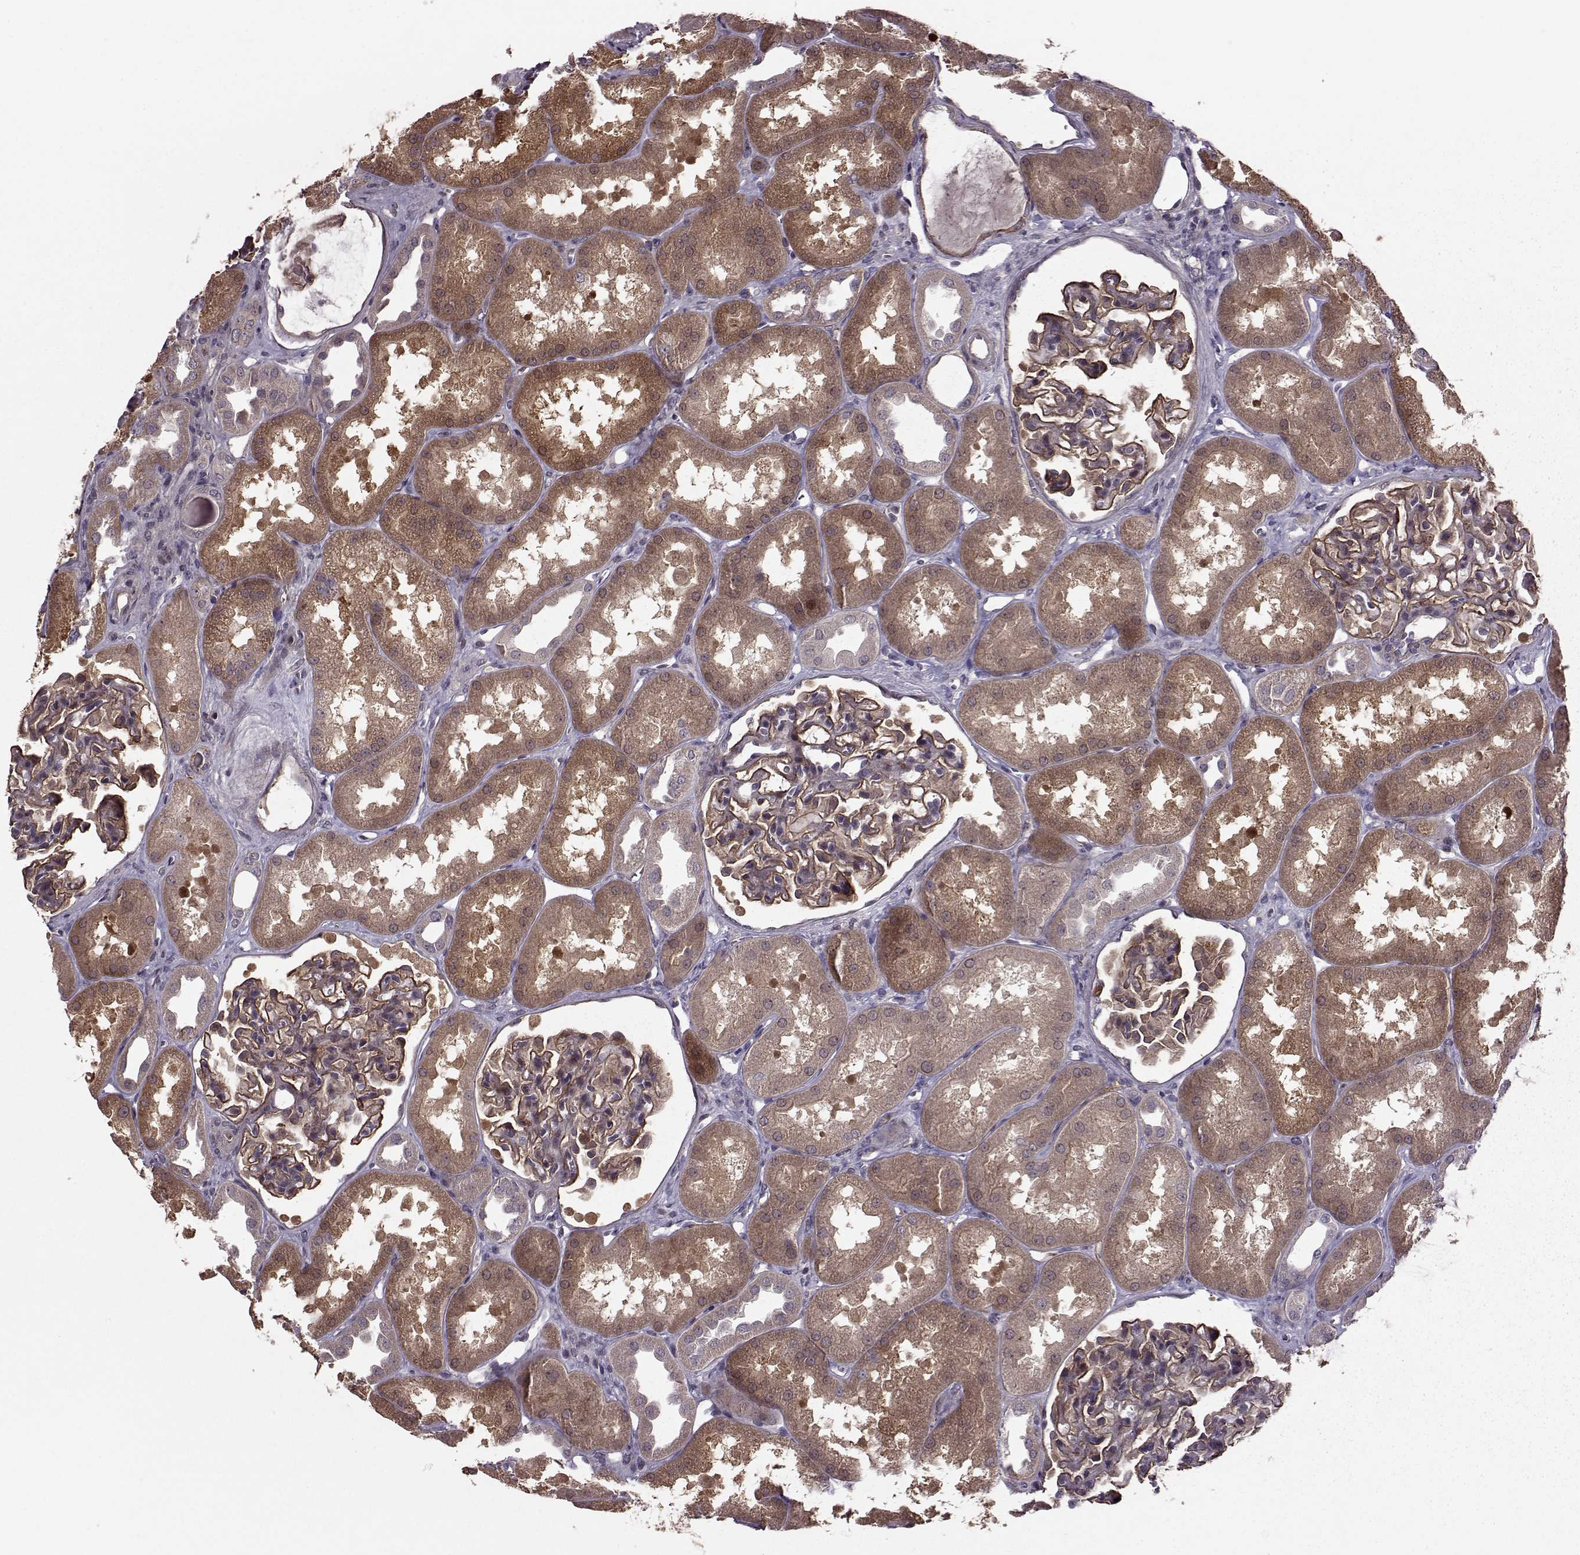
{"staining": {"intensity": "strong", "quantity": ">75%", "location": "cytoplasmic/membranous"}, "tissue": "kidney", "cell_type": "Cells in glomeruli", "image_type": "normal", "snomed": [{"axis": "morphology", "description": "Normal tissue, NOS"}, {"axis": "topography", "description": "Kidney"}], "caption": "A histopathology image showing strong cytoplasmic/membranous staining in about >75% of cells in glomeruli in unremarkable kidney, as visualized by brown immunohistochemical staining.", "gene": "SYNPO", "patient": {"sex": "male", "age": 61}}